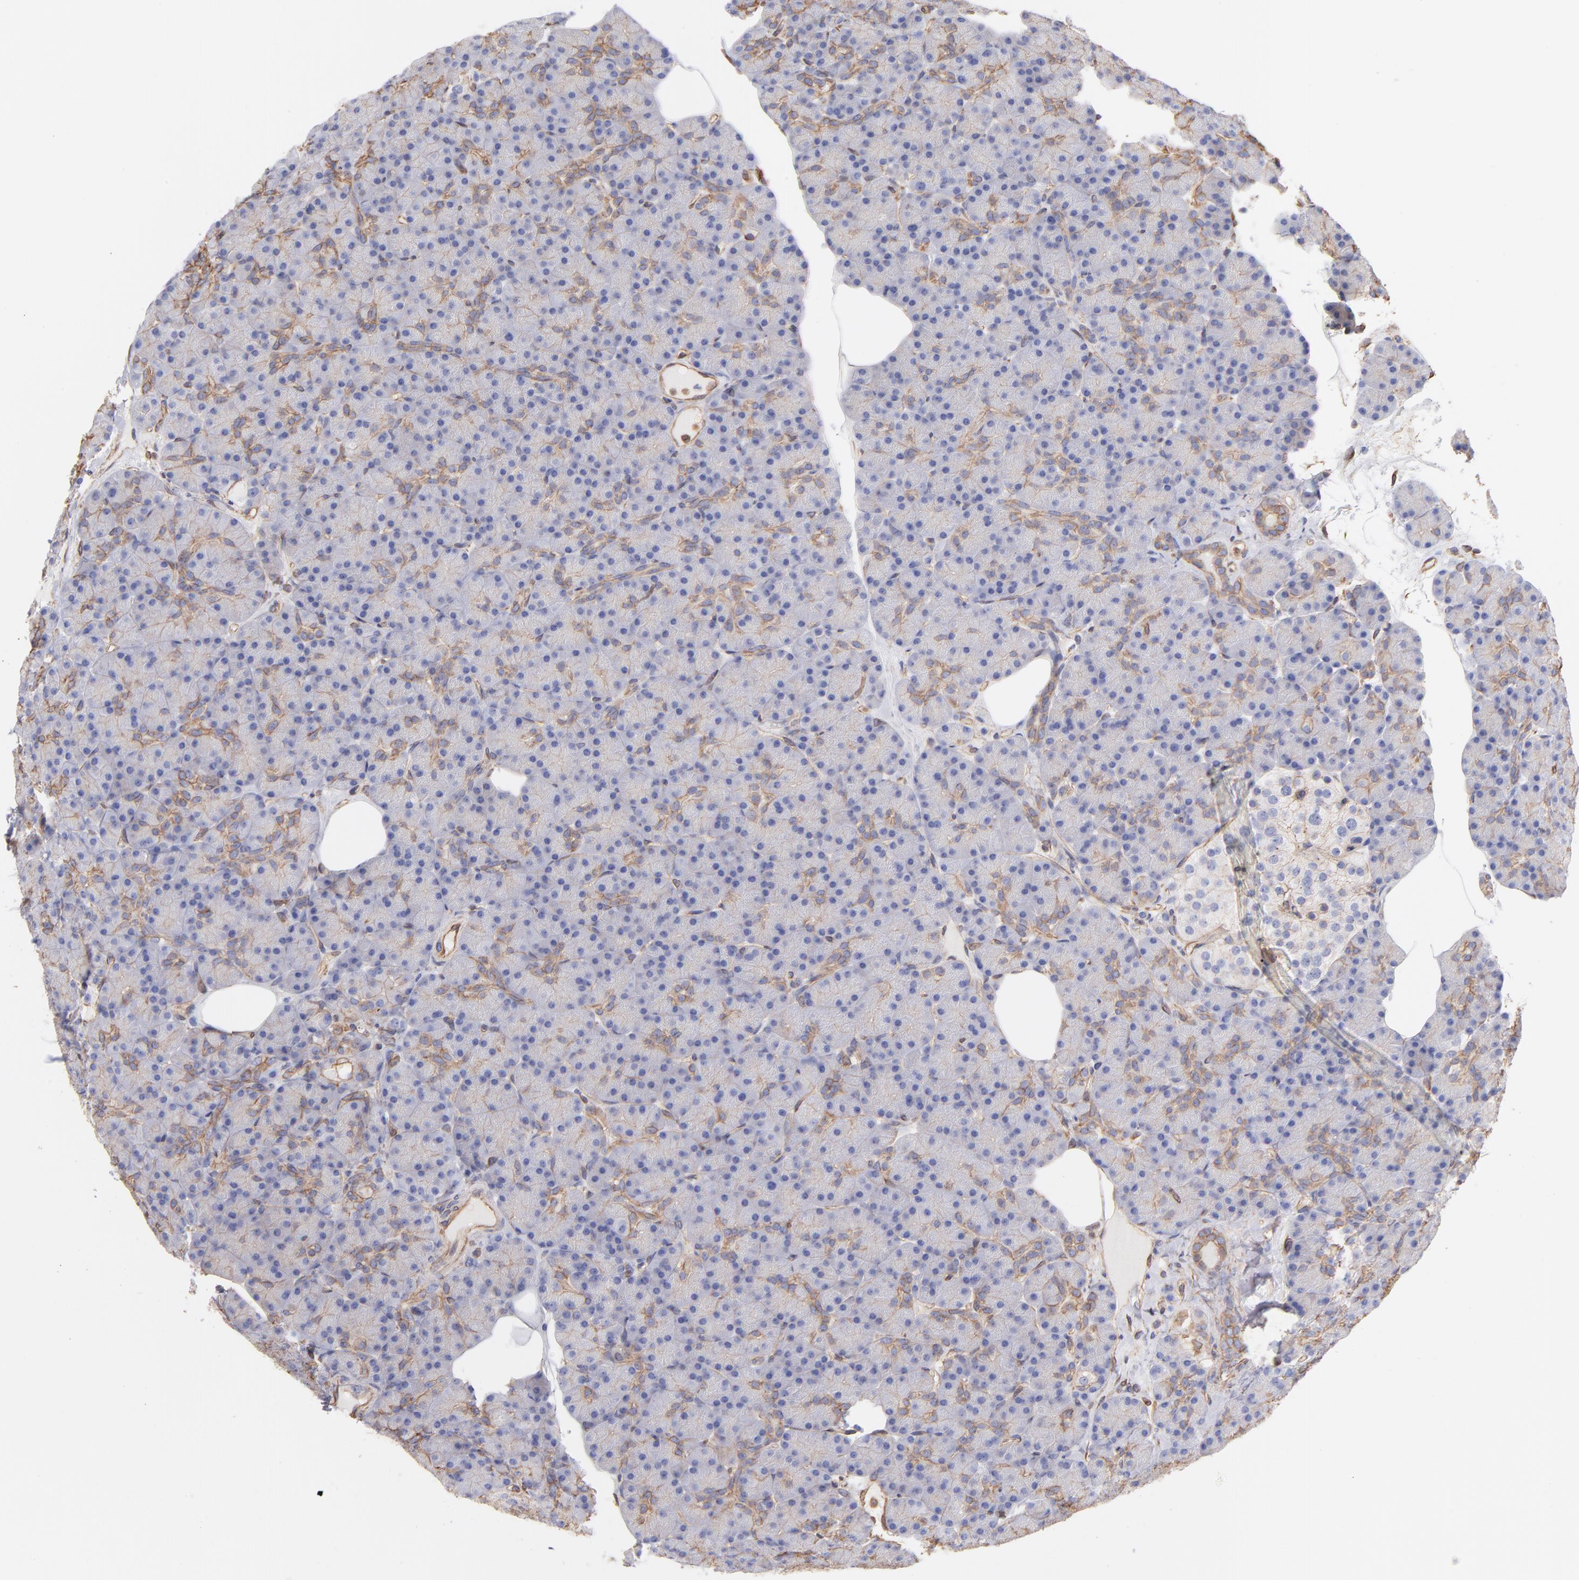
{"staining": {"intensity": "weak", "quantity": "25%-75%", "location": "cytoplasmic/membranous"}, "tissue": "pancreas", "cell_type": "Exocrine glandular cells", "image_type": "normal", "snomed": [{"axis": "morphology", "description": "Normal tissue, NOS"}, {"axis": "topography", "description": "Pancreas"}], "caption": "Immunohistochemical staining of normal human pancreas exhibits low levels of weak cytoplasmic/membranous expression in about 25%-75% of exocrine glandular cells.", "gene": "PLEC", "patient": {"sex": "female", "age": 43}}